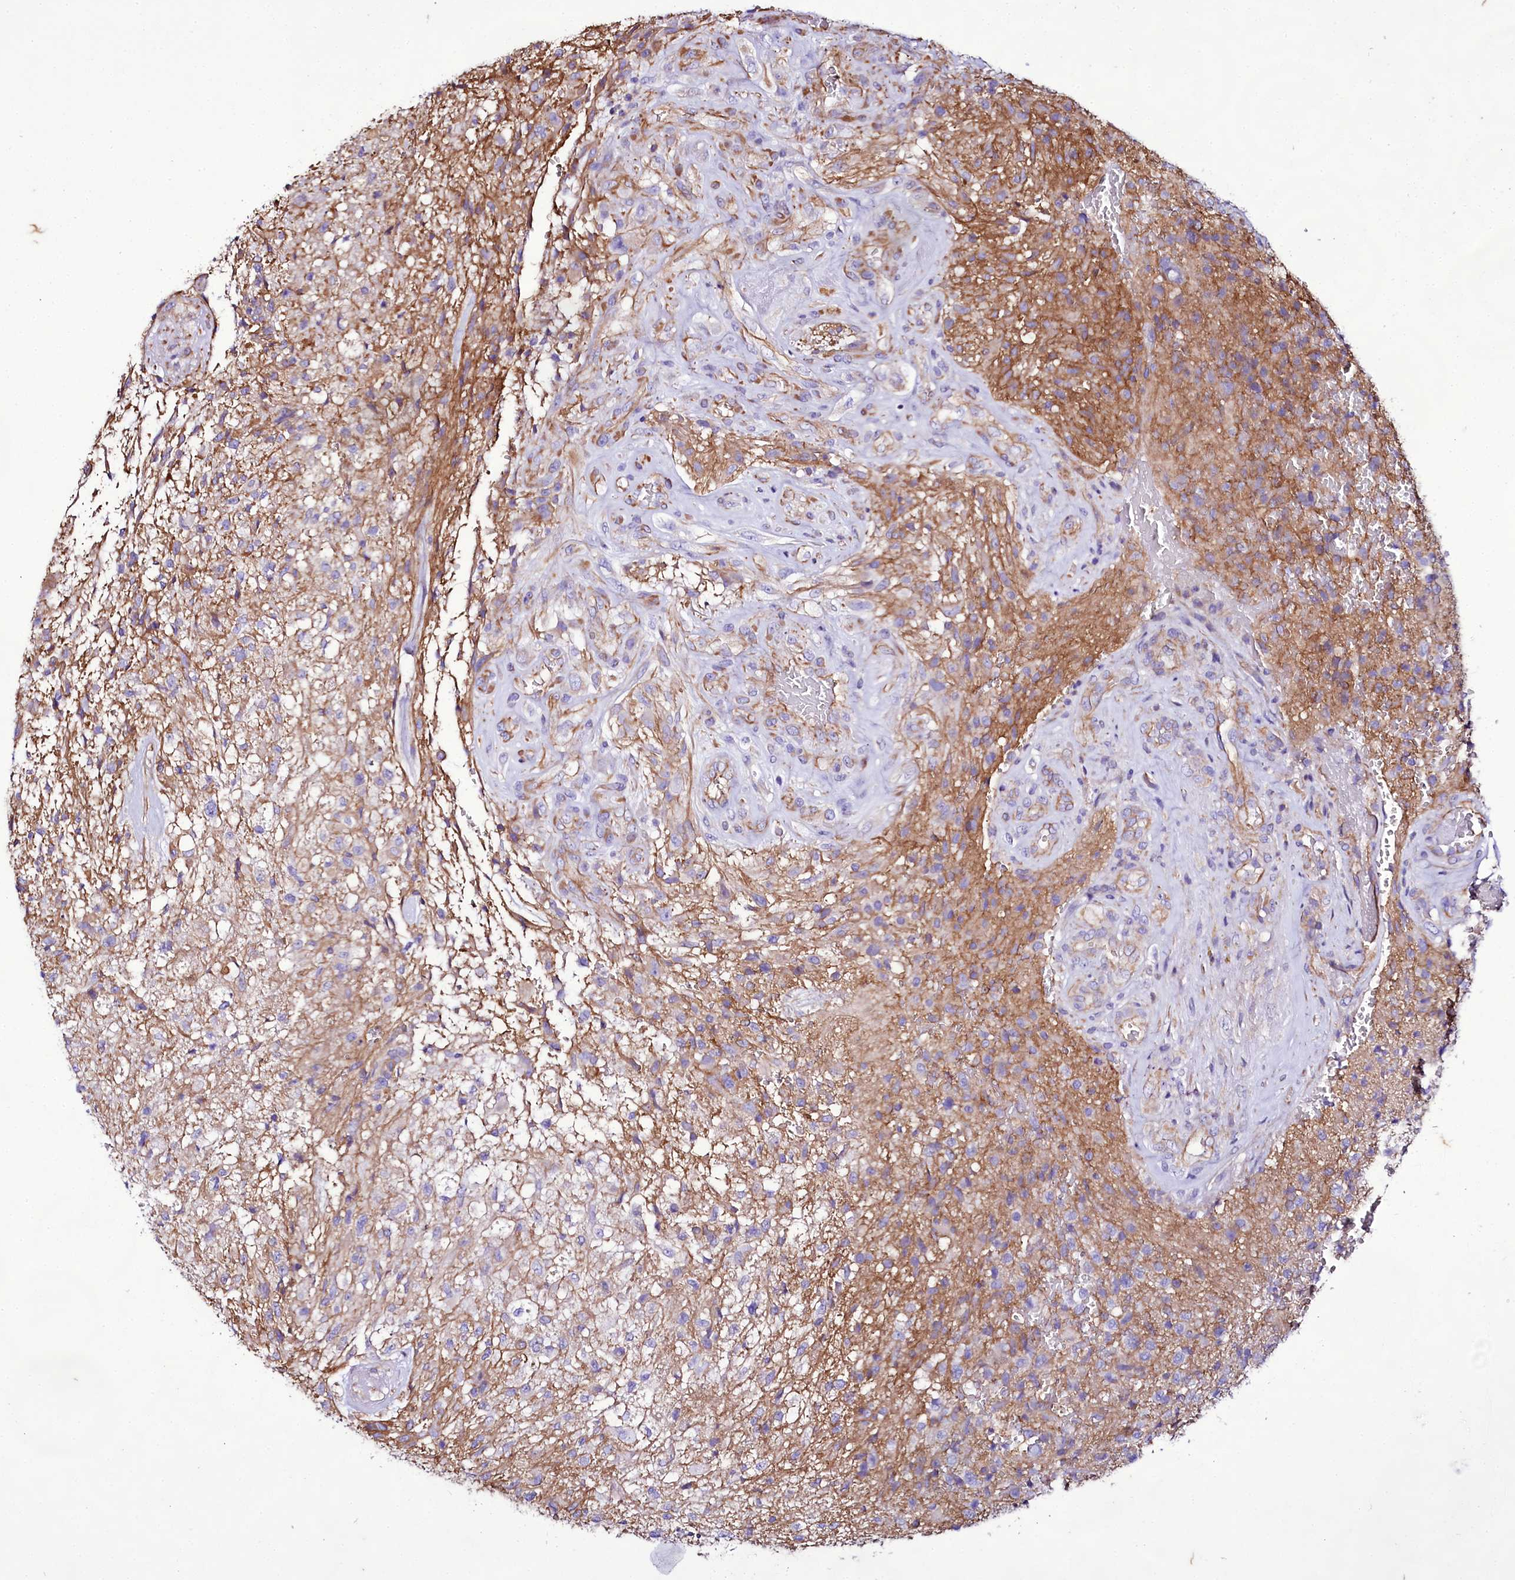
{"staining": {"intensity": "negative", "quantity": "none", "location": "none"}, "tissue": "glioma", "cell_type": "Tumor cells", "image_type": "cancer", "snomed": [{"axis": "morphology", "description": "Glioma, malignant, High grade"}, {"axis": "topography", "description": "Brain"}], "caption": "This is a histopathology image of immunohistochemistry staining of glioma, which shows no positivity in tumor cells.", "gene": "CD99", "patient": {"sex": "male", "age": 56}}